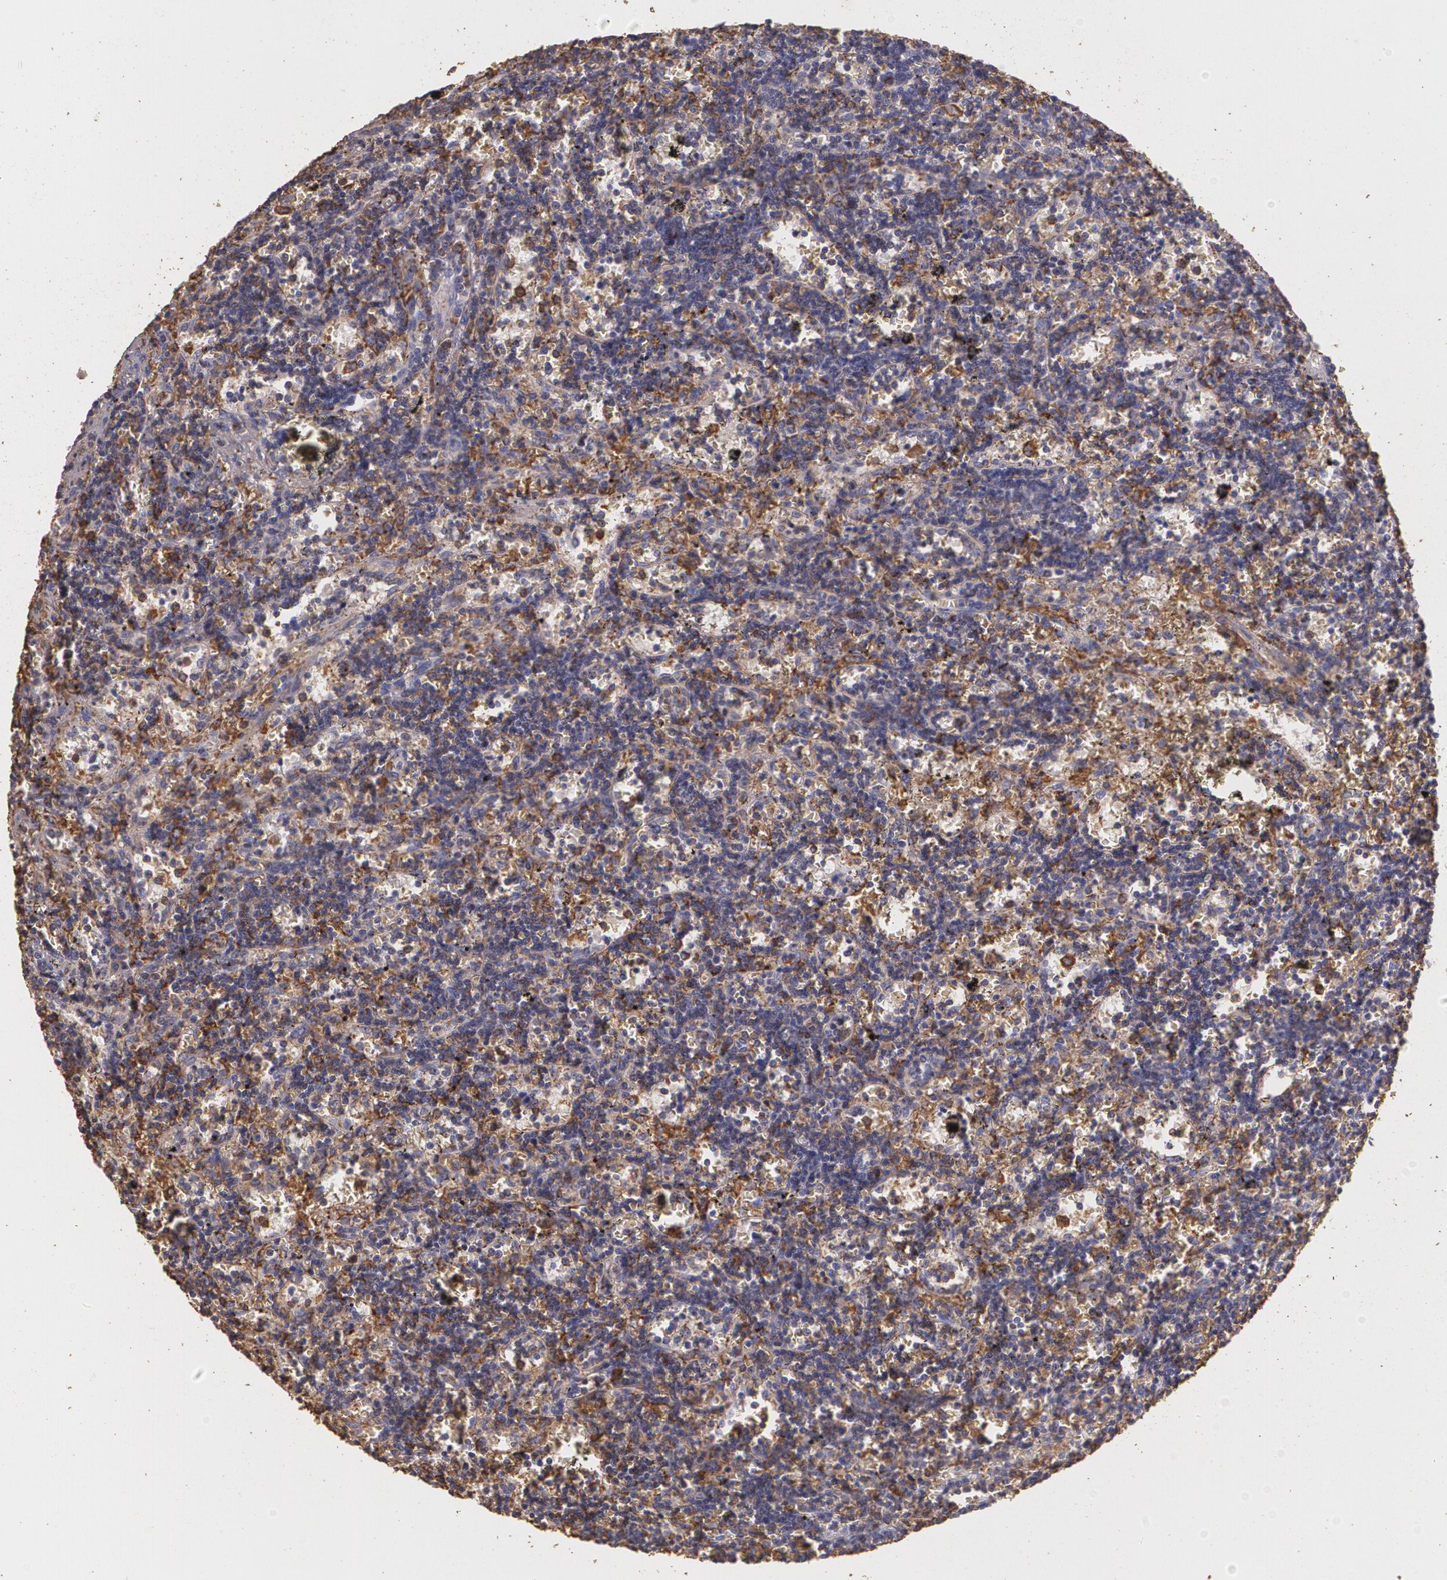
{"staining": {"intensity": "moderate", "quantity": "25%-75%", "location": "cytoplasmic/membranous"}, "tissue": "lymphoma", "cell_type": "Tumor cells", "image_type": "cancer", "snomed": [{"axis": "morphology", "description": "Malignant lymphoma, non-Hodgkin's type, Low grade"}, {"axis": "topography", "description": "Spleen"}], "caption": "Lymphoma stained with a protein marker shows moderate staining in tumor cells.", "gene": "TGFBR1", "patient": {"sex": "male", "age": 60}}